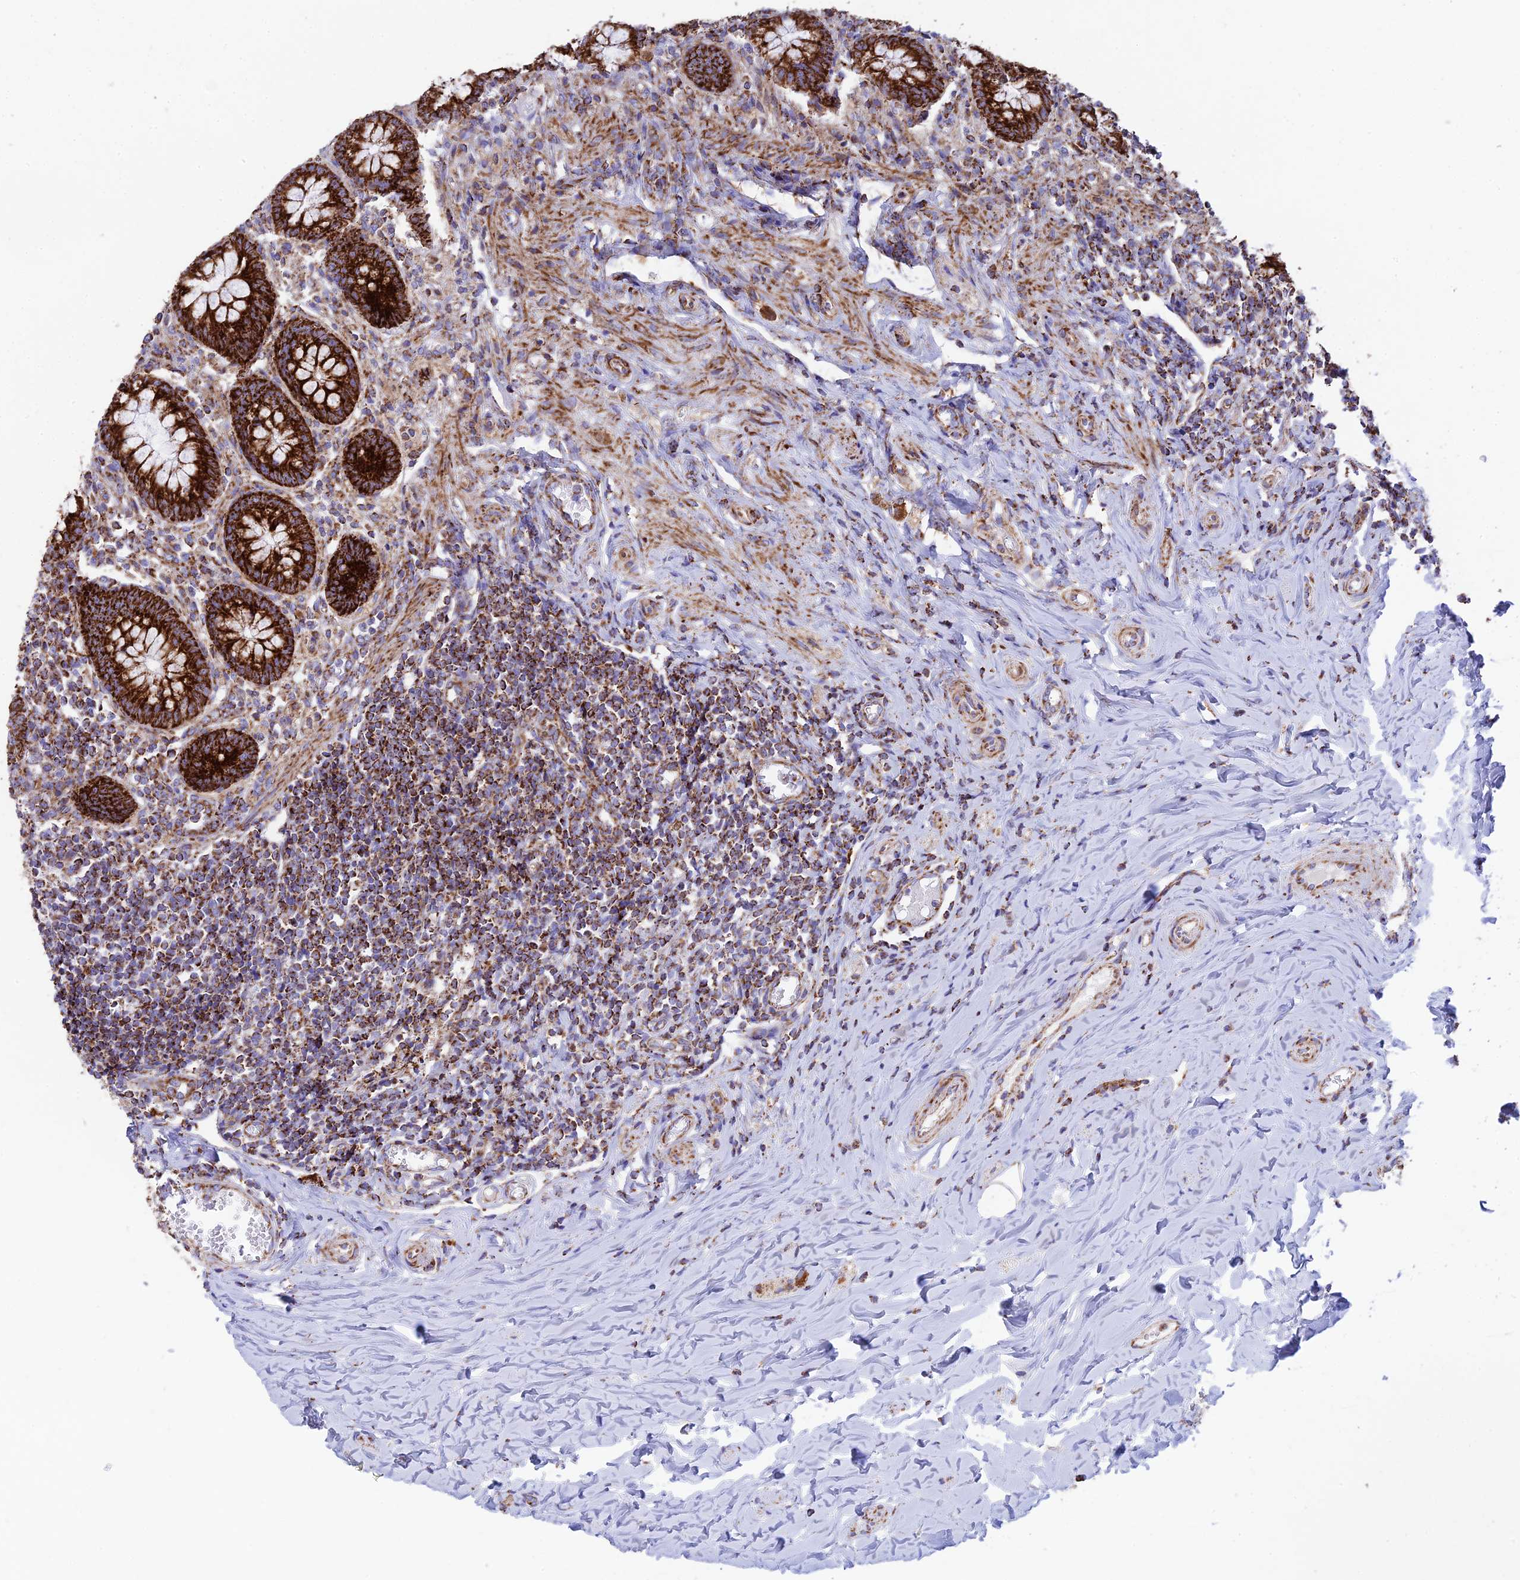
{"staining": {"intensity": "strong", "quantity": ">75%", "location": "cytoplasmic/membranous"}, "tissue": "appendix", "cell_type": "Glandular cells", "image_type": "normal", "snomed": [{"axis": "morphology", "description": "Normal tissue, NOS"}, {"axis": "topography", "description": "Appendix"}], "caption": "A histopathology image of appendix stained for a protein reveals strong cytoplasmic/membranous brown staining in glandular cells.", "gene": "CHCHD3", "patient": {"sex": "female", "age": 33}}